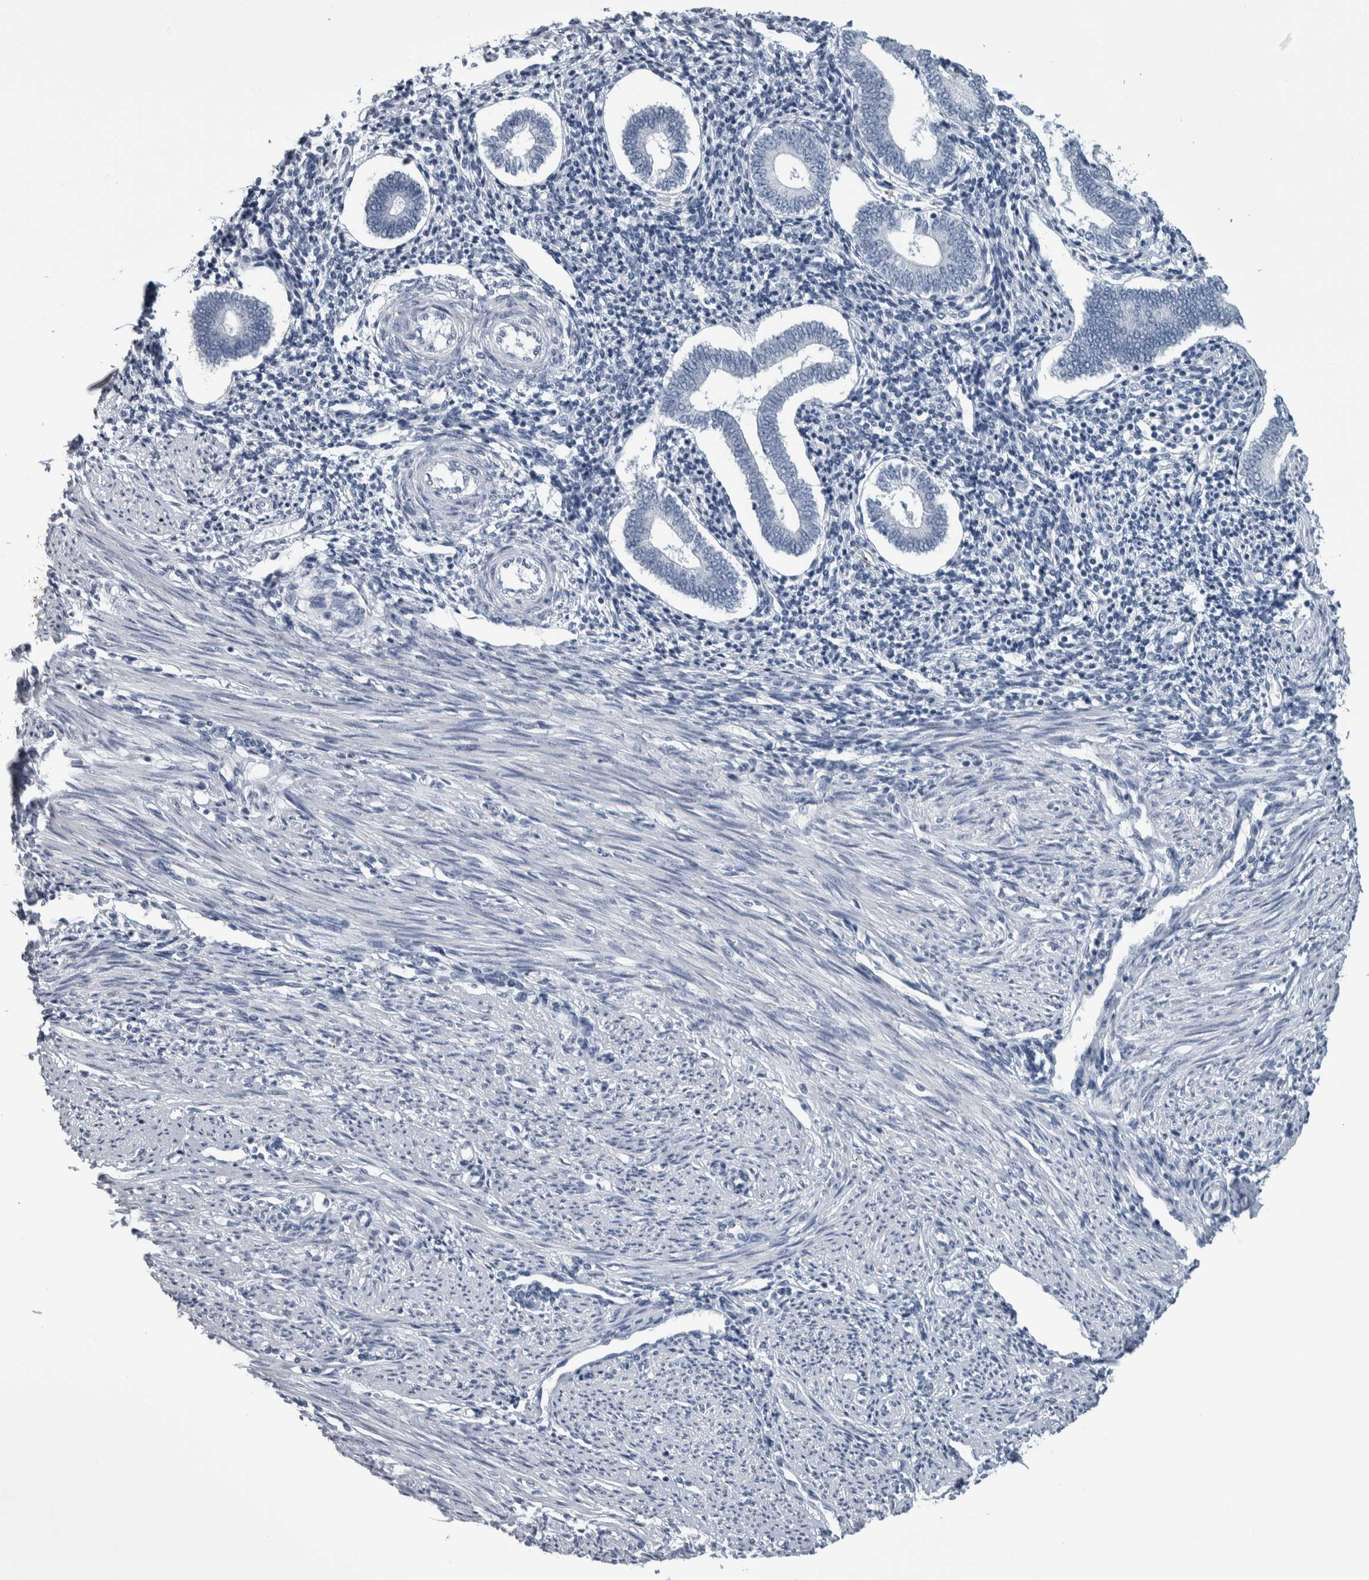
{"staining": {"intensity": "negative", "quantity": "none", "location": "none"}, "tissue": "endometrium", "cell_type": "Cells in endometrial stroma", "image_type": "normal", "snomed": [{"axis": "morphology", "description": "Normal tissue, NOS"}, {"axis": "topography", "description": "Endometrium"}], "caption": "Cells in endometrial stroma are negative for brown protein staining in unremarkable endometrium. (DAB (3,3'-diaminobenzidine) immunohistochemistry (IHC) with hematoxylin counter stain).", "gene": "CDH17", "patient": {"sex": "female", "age": 42}}